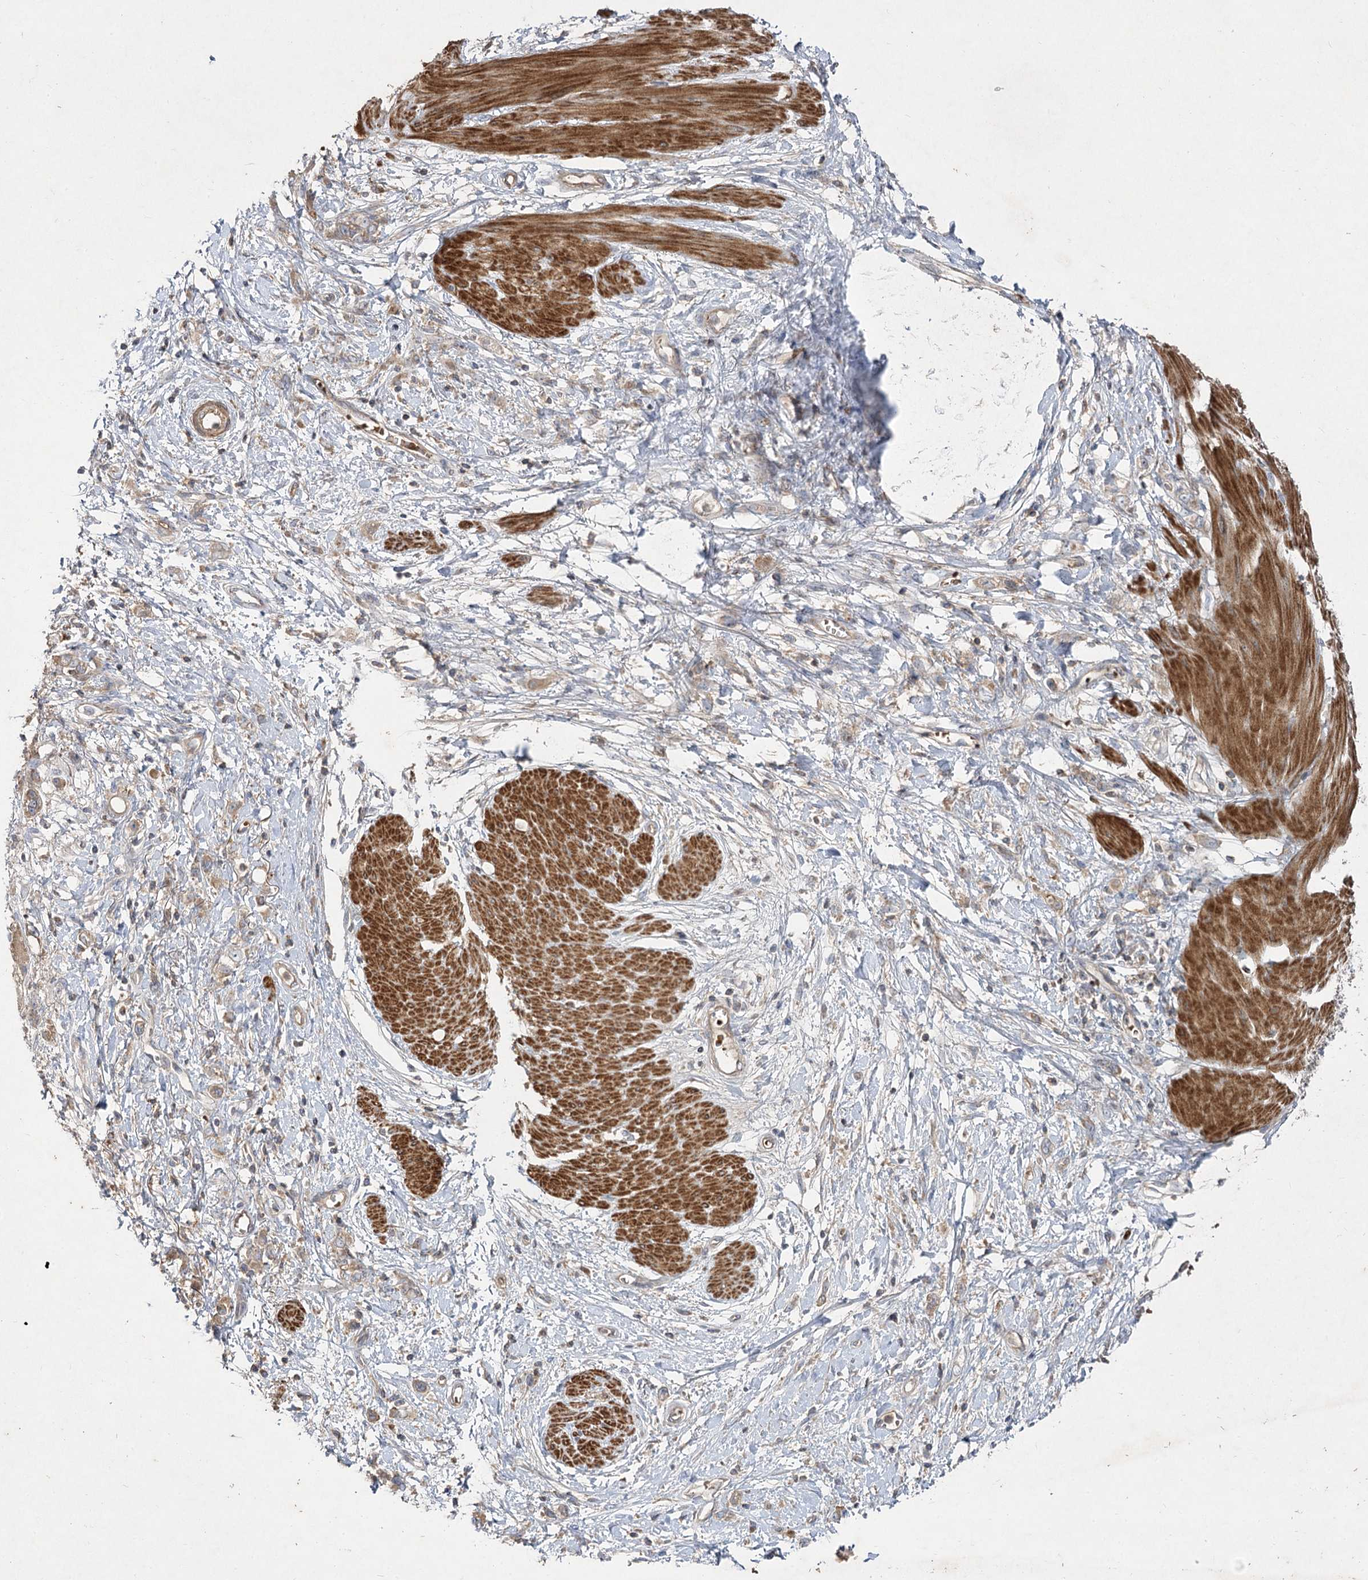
{"staining": {"intensity": "moderate", "quantity": ">75%", "location": "cytoplasmic/membranous"}, "tissue": "stomach cancer", "cell_type": "Tumor cells", "image_type": "cancer", "snomed": [{"axis": "morphology", "description": "Adenocarcinoma, NOS"}, {"axis": "topography", "description": "Stomach"}], "caption": "The photomicrograph shows immunohistochemical staining of adenocarcinoma (stomach). There is moderate cytoplasmic/membranous positivity is seen in about >75% of tumor cells.", "gene": "KIAA0825", "patient": {"sex": "female", "age": 76}}